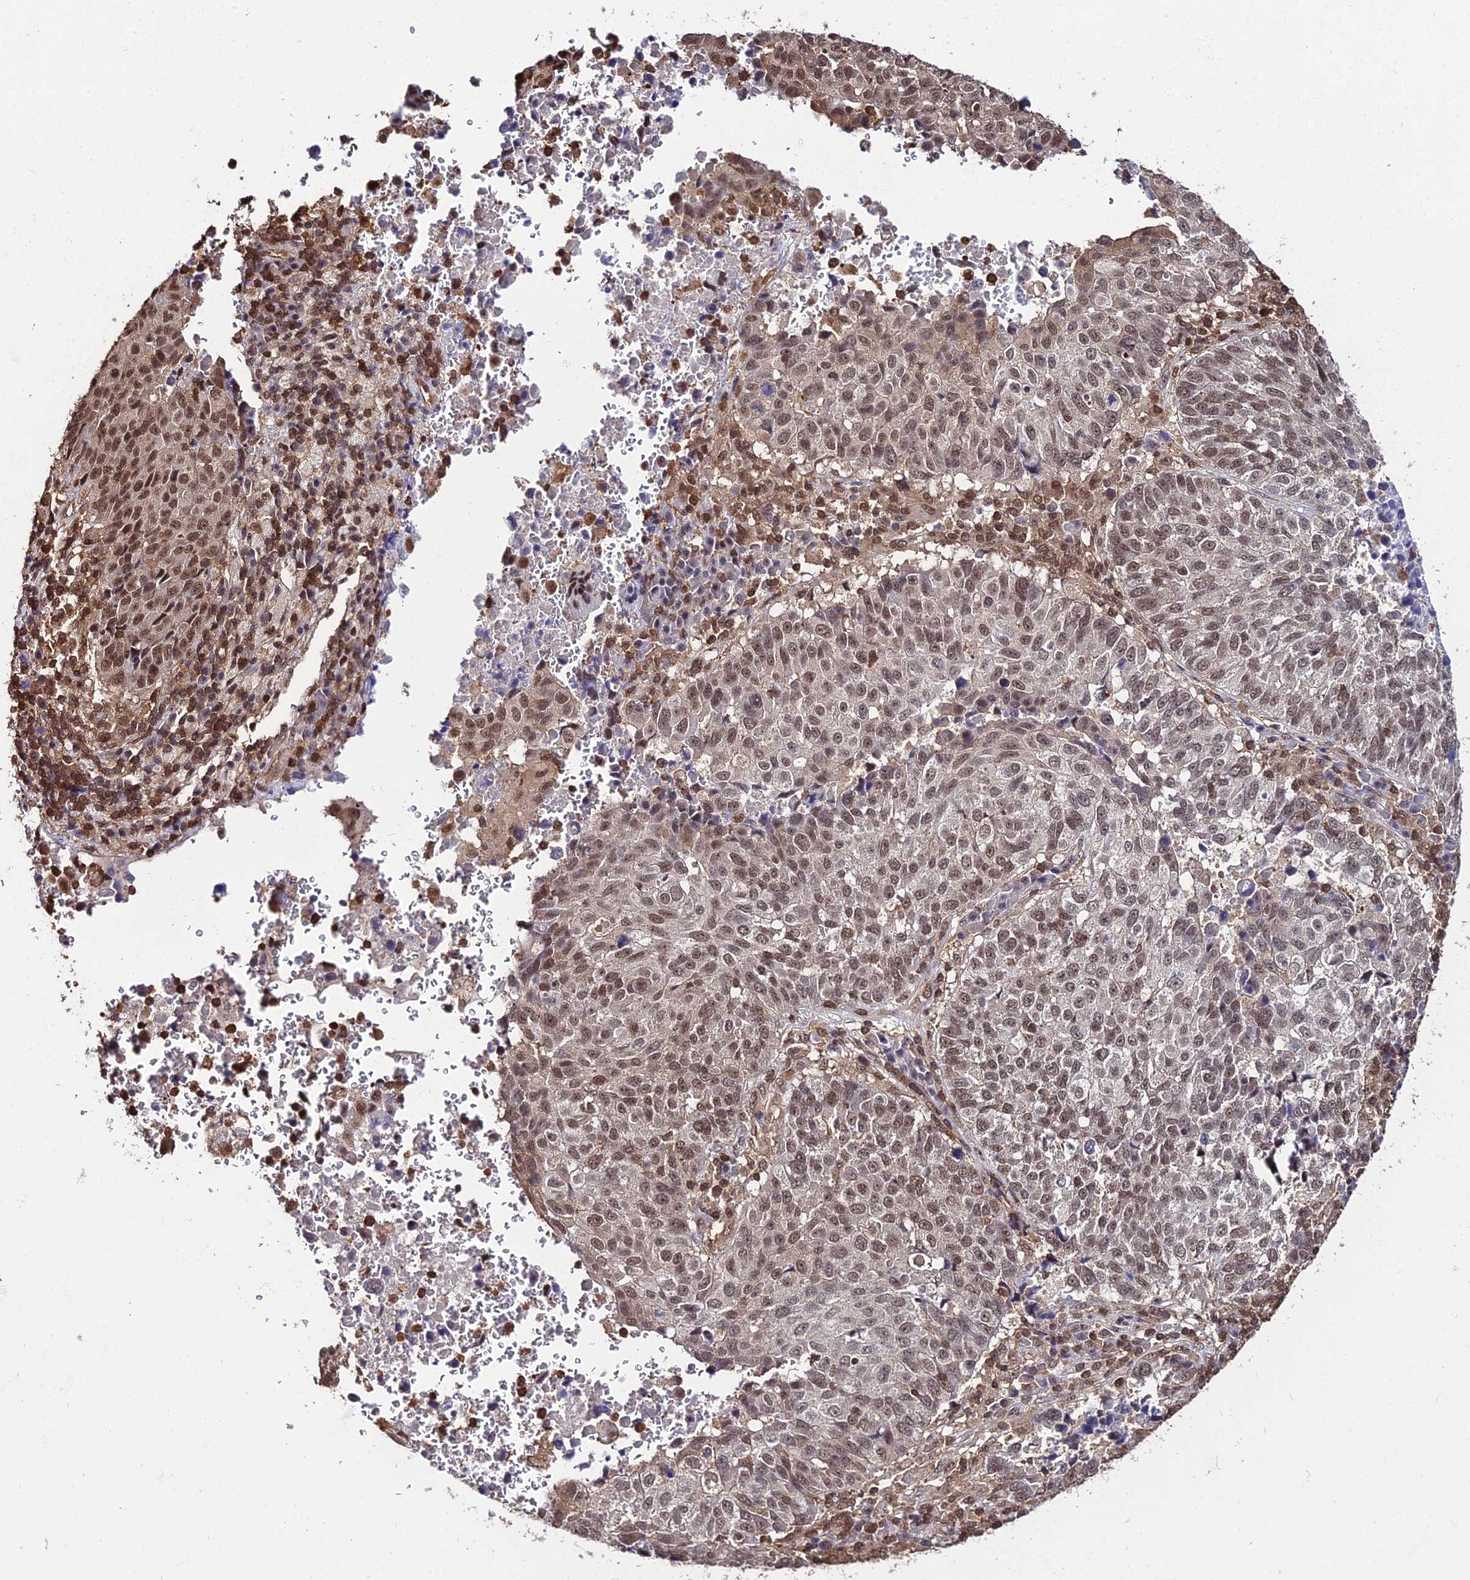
{"staining": {"intensity": "moderate", "quantity": ">75%", "location": "nuclear"}, "tissue": "lung cancer", "cell_type": "Tumor cells", "image_type": "cancer", "snomed": [{"axis": "morphology", "description": "Squamous cell carcinoma, NOS"}, {"axis": "topography", "description": "Lung"}], "caption": "This photomicrograph displays lung cancer stained with immunohistochemistry to label a protein in brown. The nuclear of tumor cells show moderate positivity for the protein. Nuclei are counter-stained blue.", "gene": "PPP4C", "patient": {"sex": "male", "age": 73}}